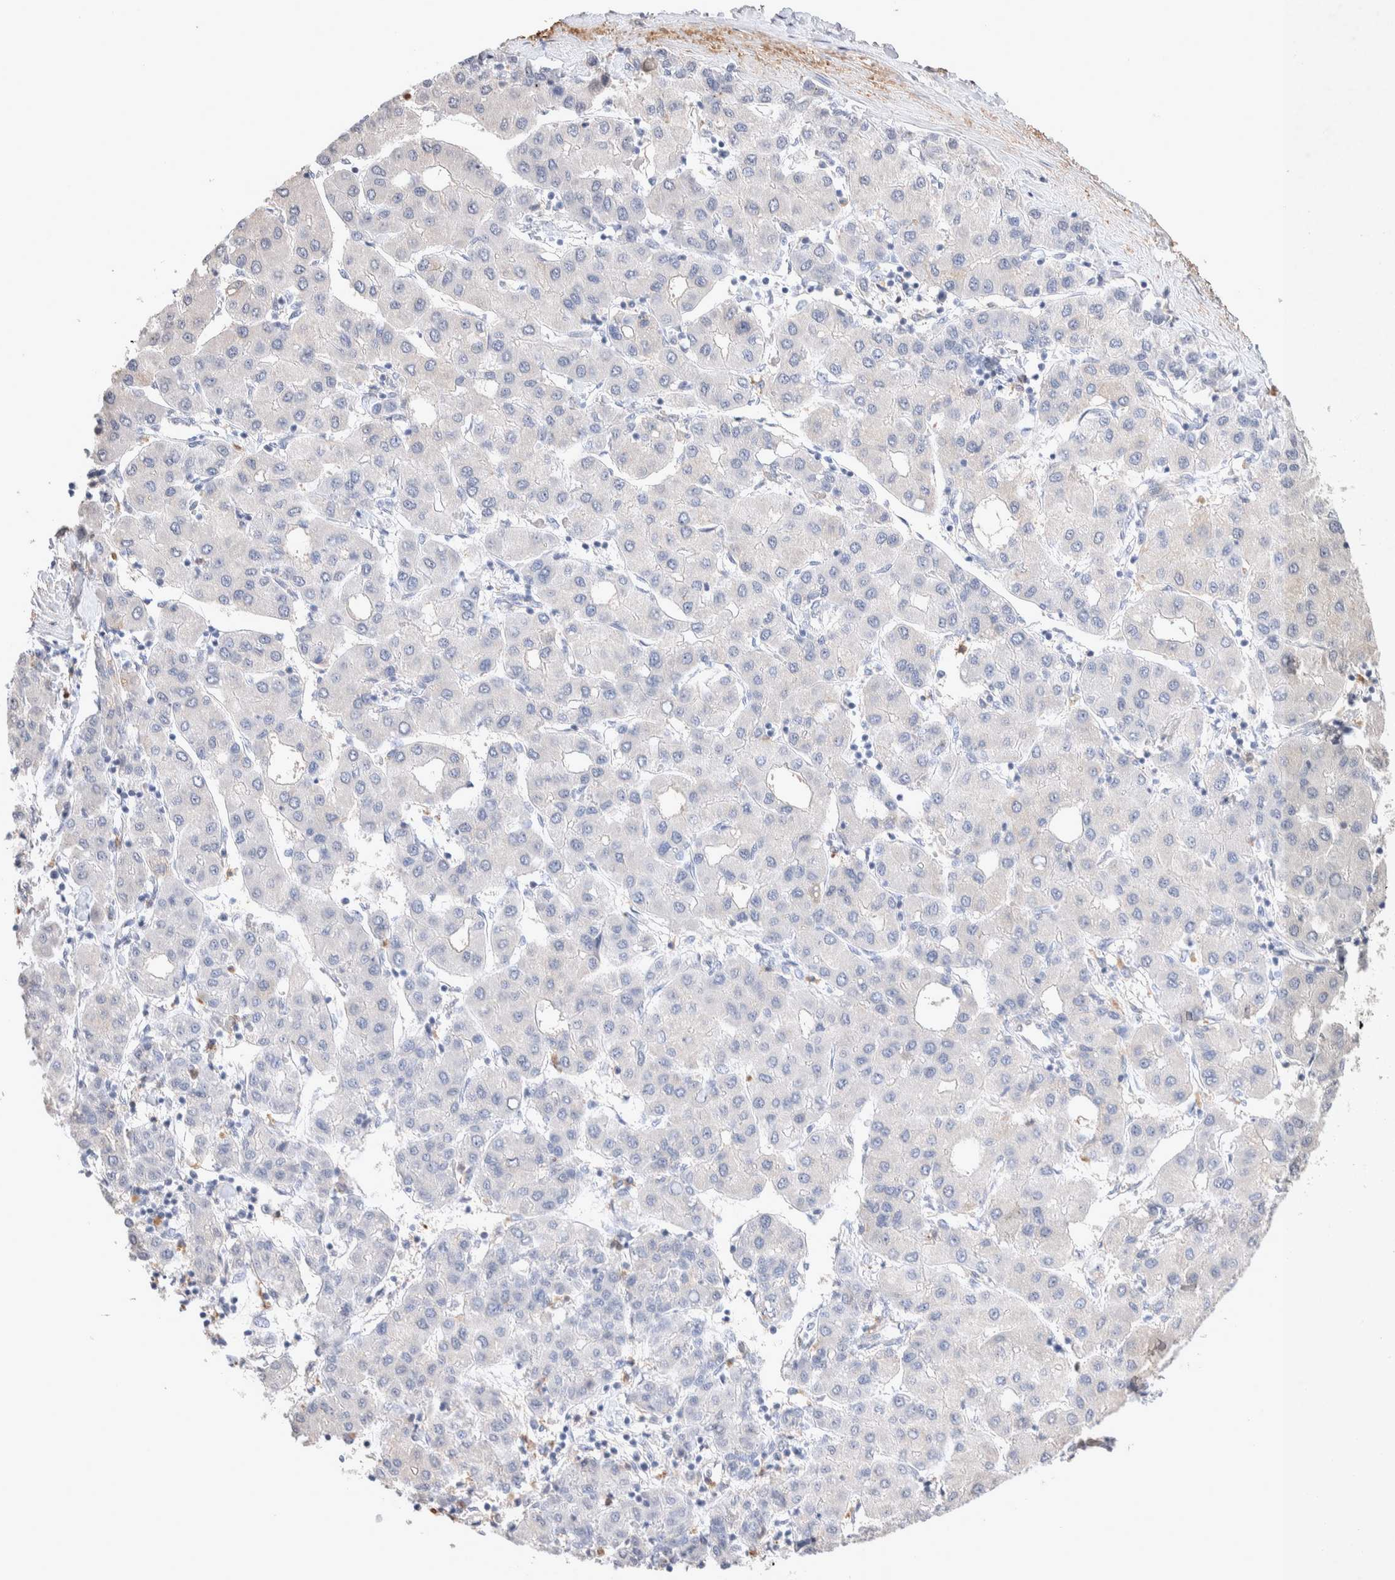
{"staining": {"intensity": "negative", "quantity": "none", "location": "none"}, "tissue": "liver cancer", "cell_type": "Tumor cells", "image_type": "cancer", "snomed": [{"axis": "morphology", "description": "Carcinoma, Hepatocellular, NOS"}, {"axis": "topography", "description": "Liver"}], "caption": "This is an IHC photomicrograph of human hepatocellular carcinoma (liver). There is no expression in tumor cells.", "gene": "FFAR2", "patient": {"sex": "male", "age": 65}}